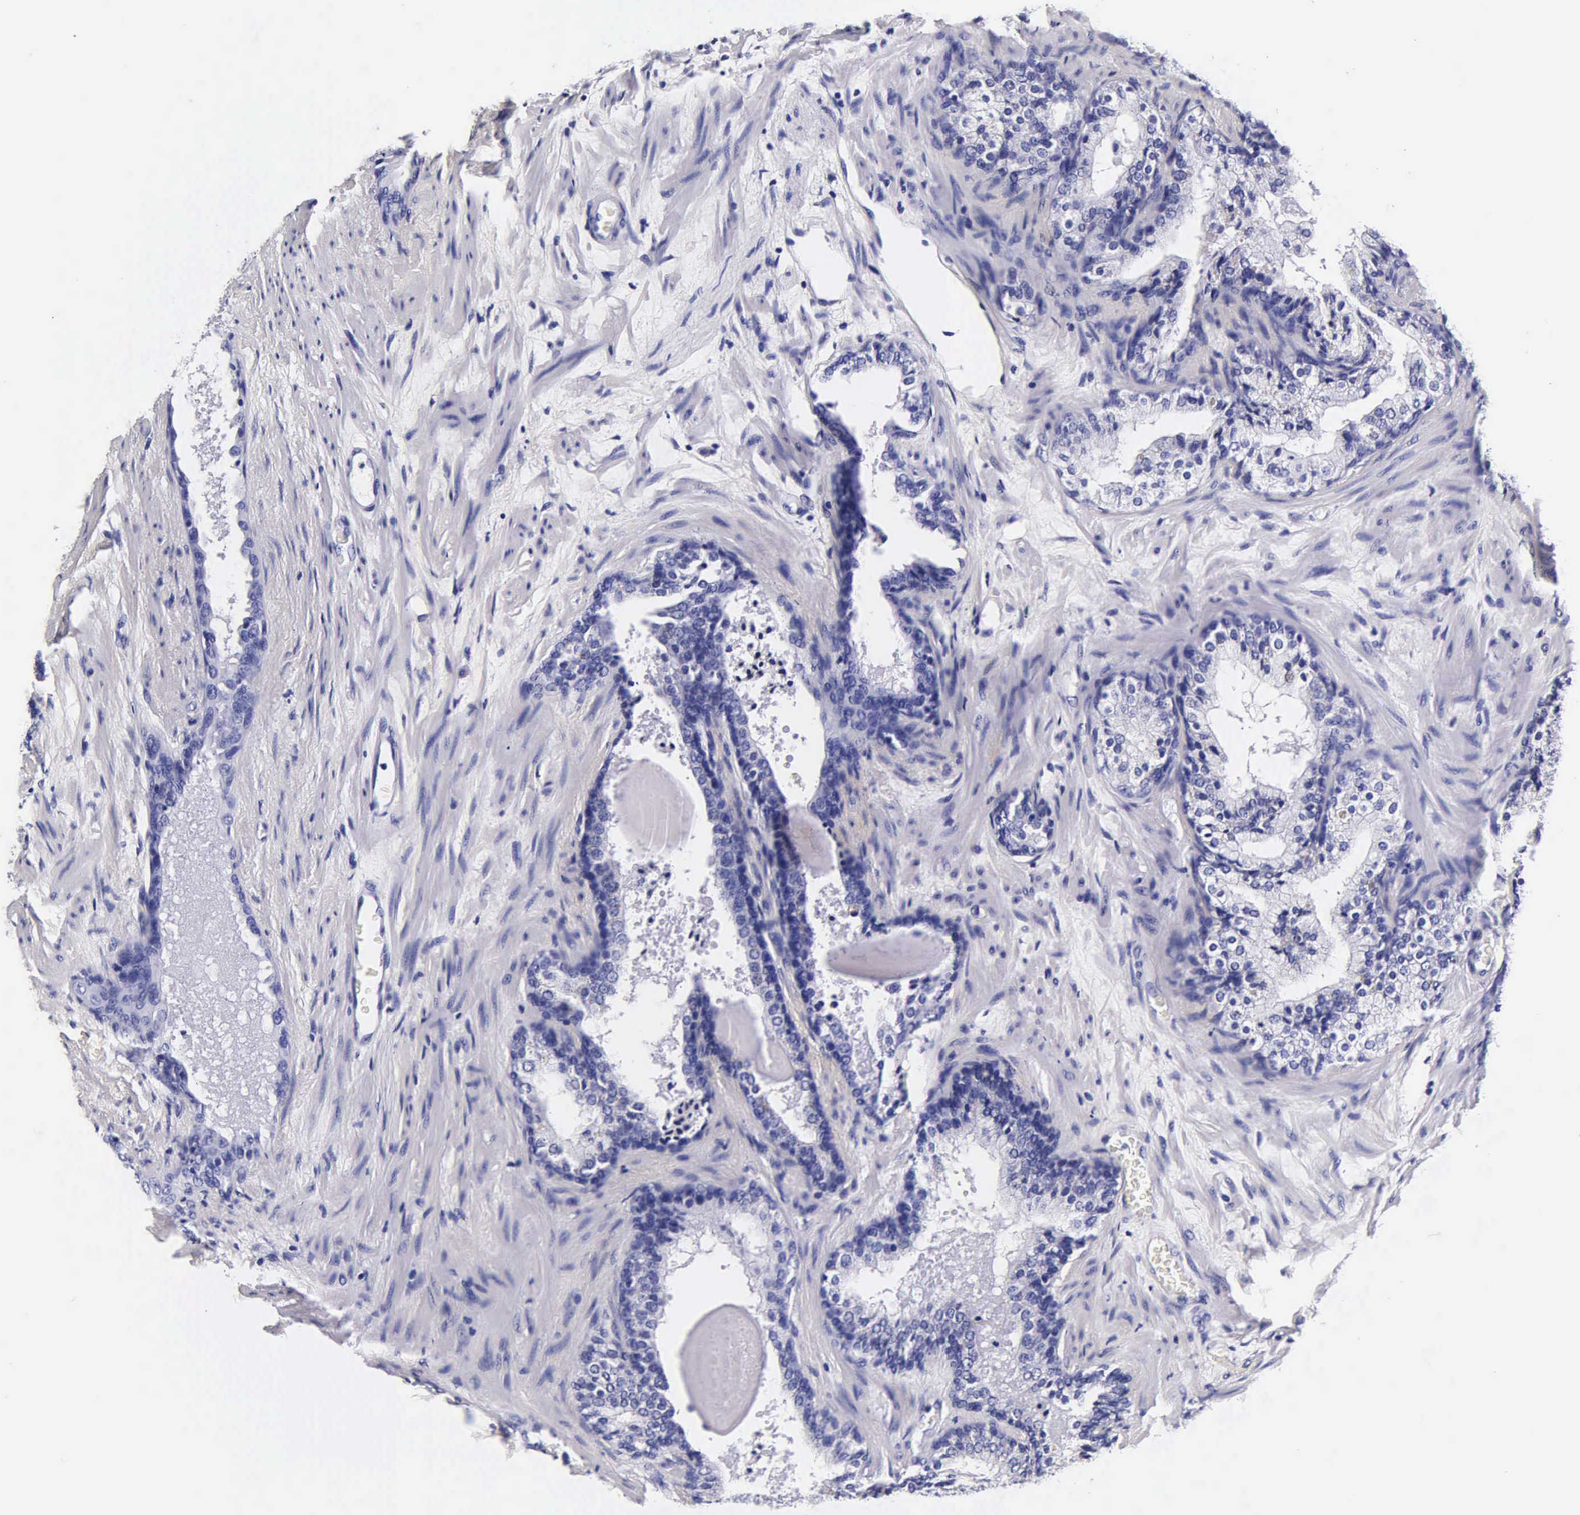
{"staining": {"intensity": "negative", "quantity": "none", "location": "none"}, "tissue": "prostate cancer", "cell_type": "Tumor cells", "image_type": "cancer", "snomed": [{"axis": "morphology", "description": "Adenocarcinoma, Low grade"}, {"axis": "topography", "description": "Prostate"}], "caption": "Tumor cells are negative for protein expression in human adenocarcinoma (low-grade) (prostate).", "gene": "IAPP", "patient": {"sex": "male", "age": 69}}